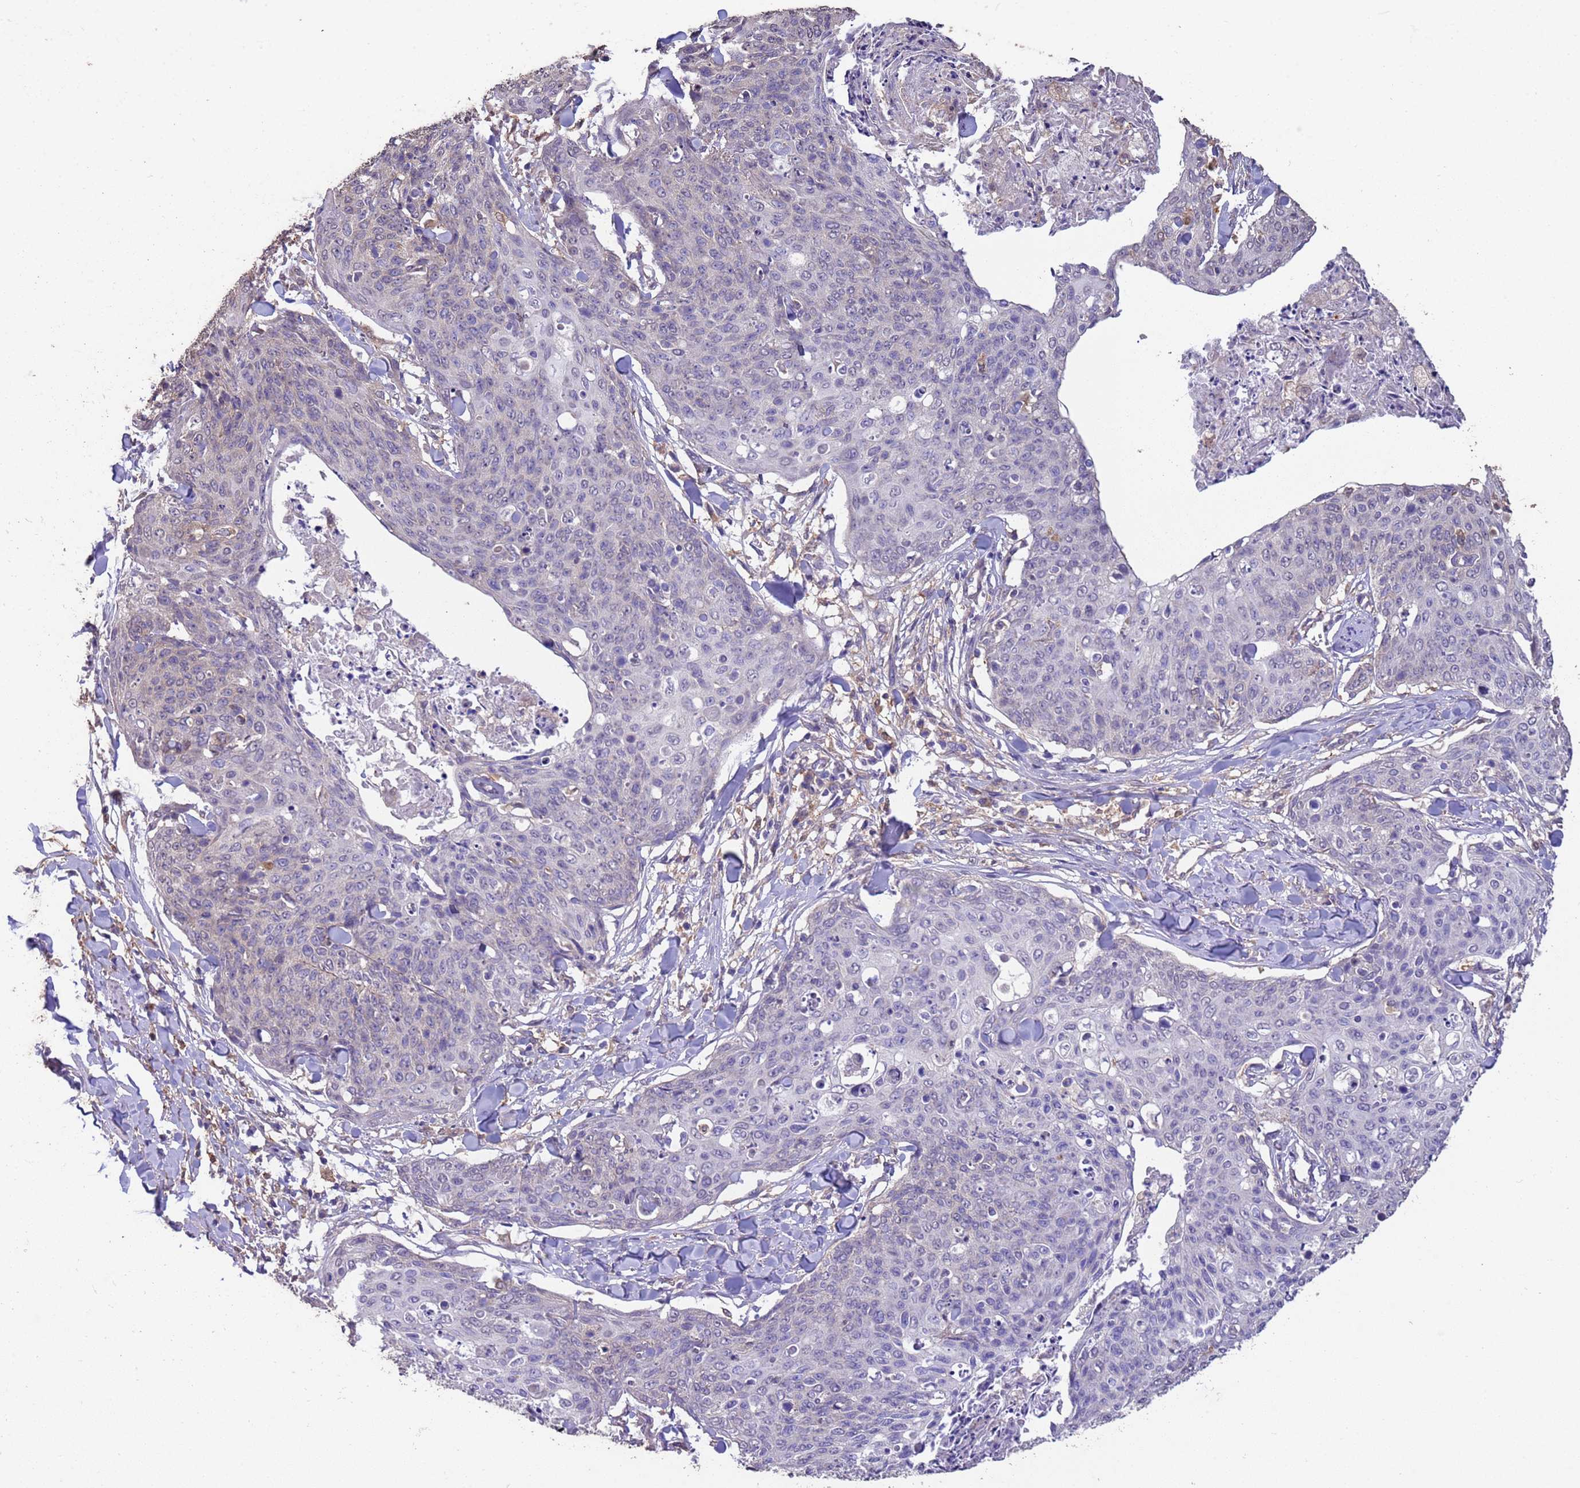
{"staining": {"intensity": "negative", "quantity": "none", "location": "none"}, "tissue": "skin cancer", "cell_type": "Tumor cells", "image_type": "cancer", "snomed": [{"axis": "morphology", "description": "Squamous cell carcinoma, NOS"}, {"axis": "topography", "description": "Skin"}, {"axis": "topography", "description": "Vulva"}], "caption": "Immunohistochemical staining of human skin squamous cell carcinoma displays no significant expression in tumor cells.", "gene": "NPHP1", "patient": {"sex": "female", "age": 85}}